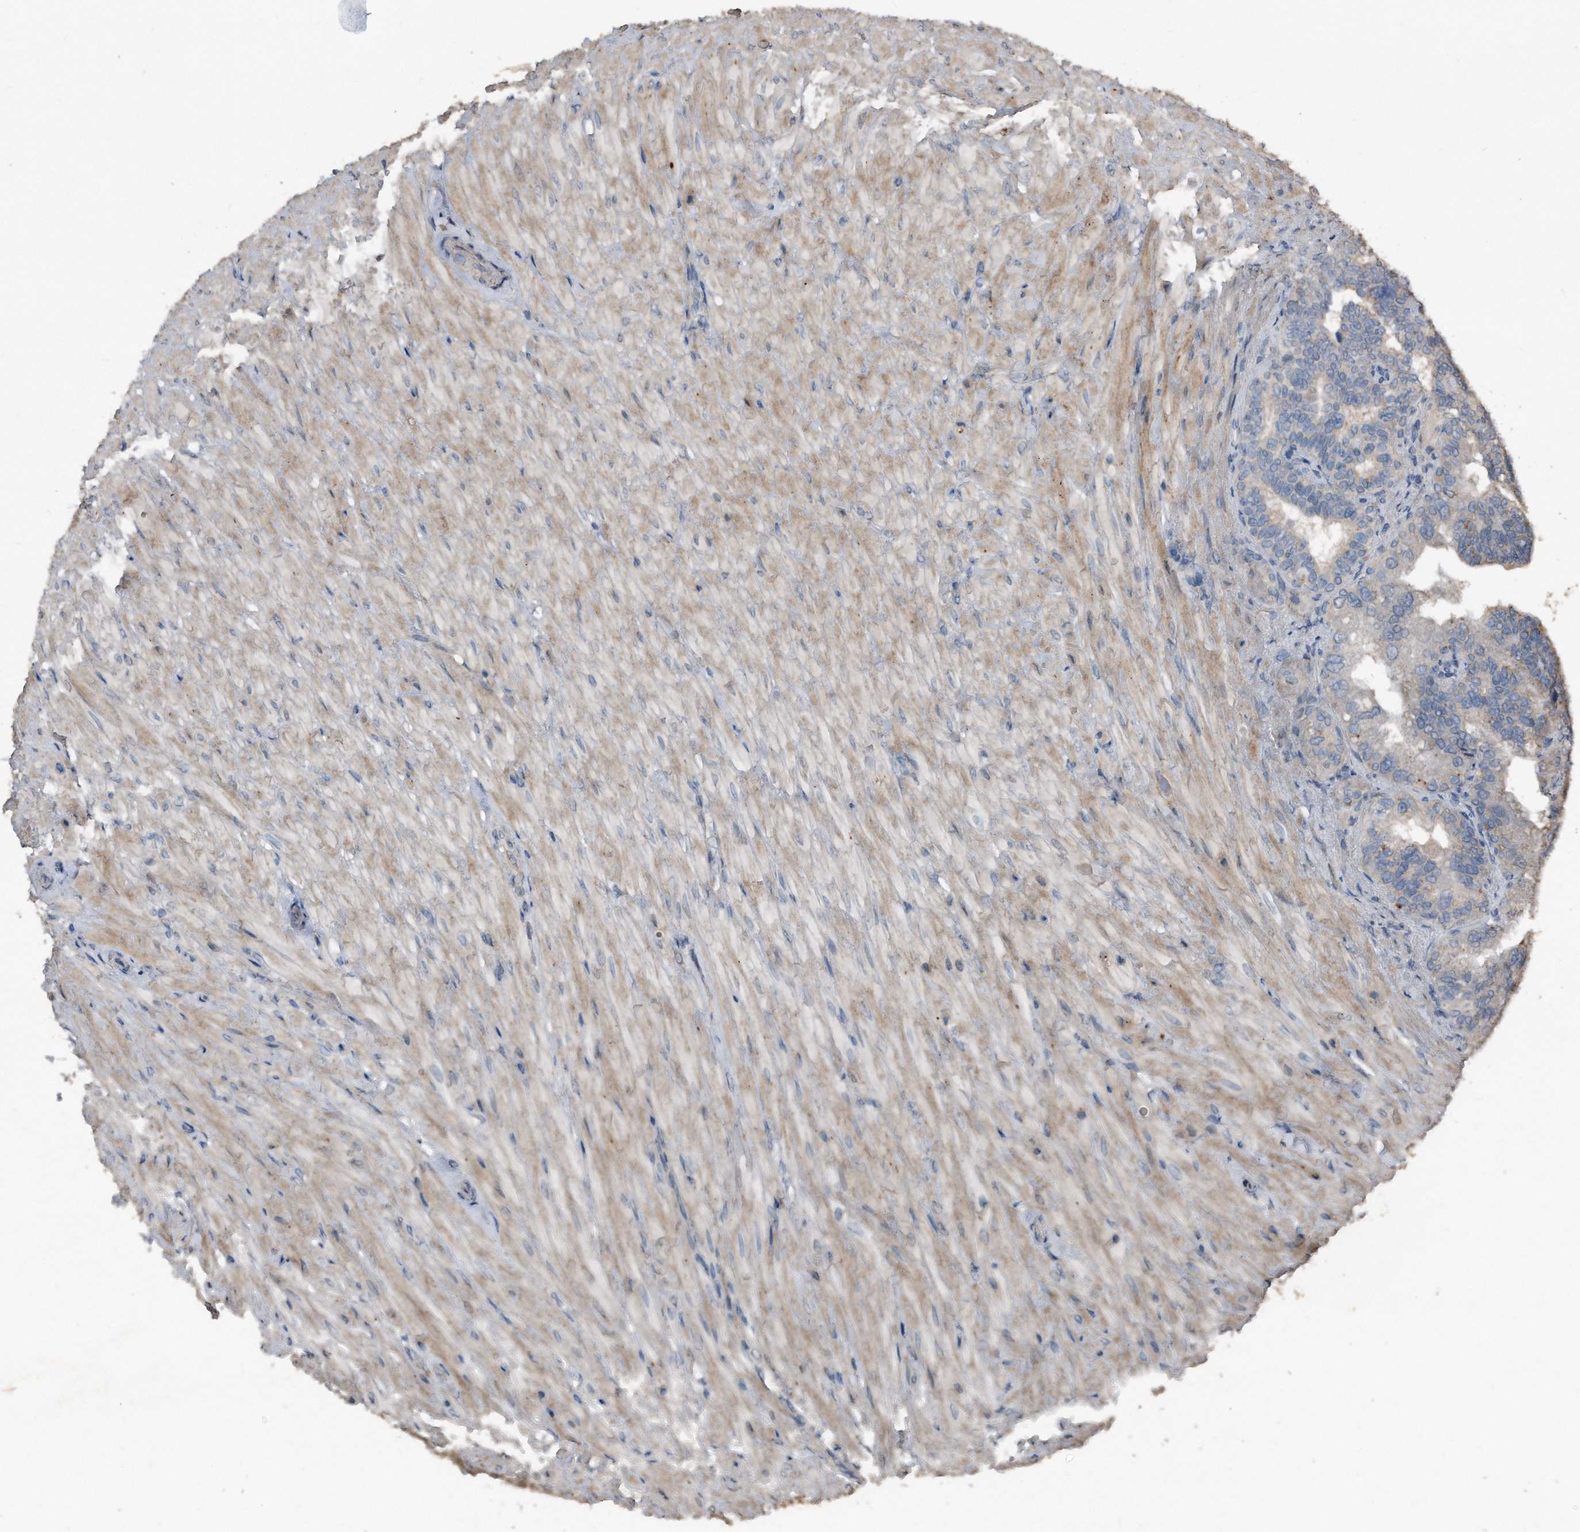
{"staining": {"intensity": "negative", "quantity": "none", "location": "none"}, "tissue": "seminal vesicle", "cell_type": "Glandular cells", "image_type": "normal", "snomed": [{"axis": "morphology", "description": "Normal tissue, NOS"}, {"axis": "topography", "description": "Seminal veicle"}, {"axis": "topography", "description": "Peripheral nerve tissue"}], "caption": "The histopathology image displays no staining of glandular cells in unremarkable seminal vesicle. (DAB (3,3'-diaminobenzidine) immunohistochemistry (IHC) visualized using brightfield microscopy, high magnification).", "gene": "ANKRD10", "patient": {"sex": "male", "age": 63}}